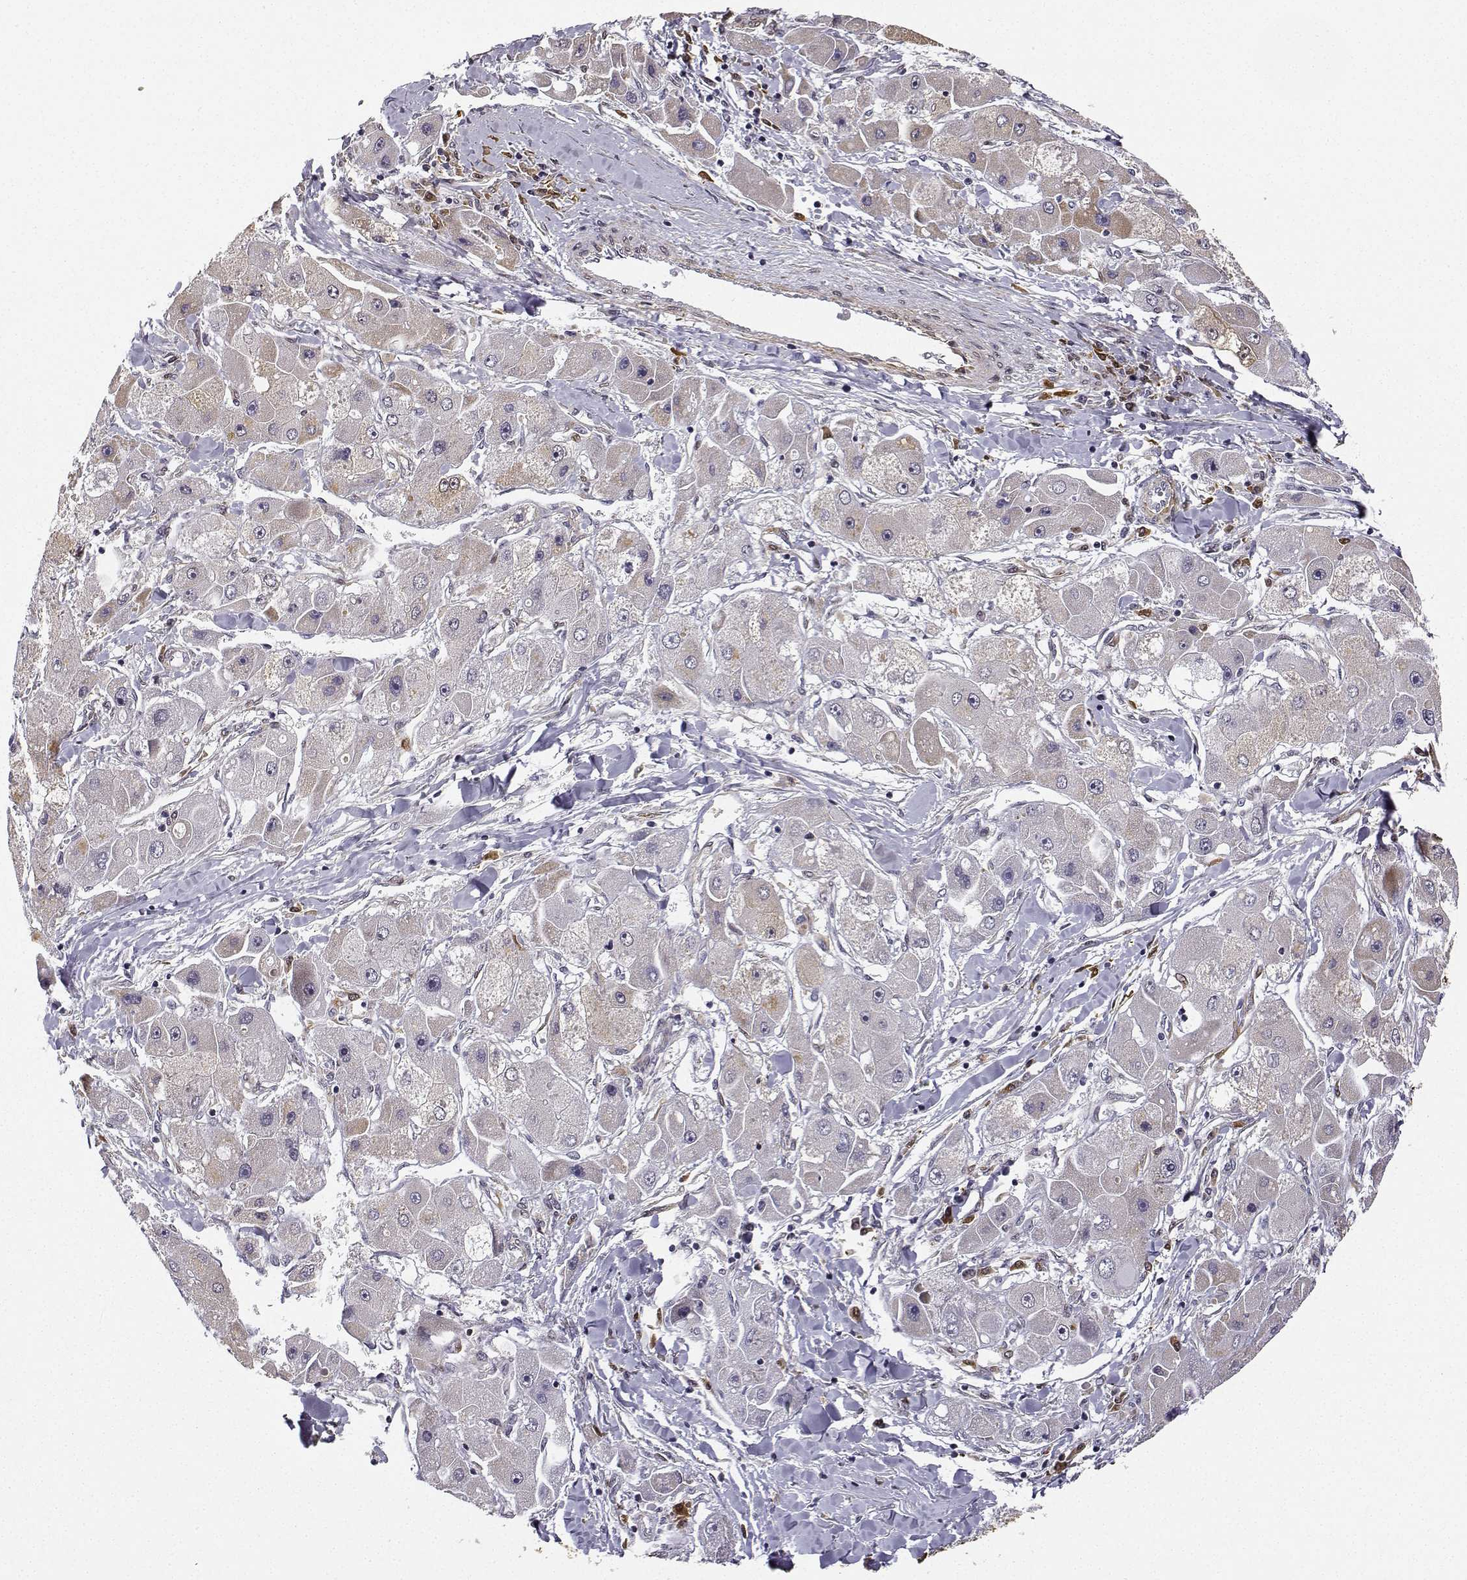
{"staining": {"intensity": "negative", "quantity": "none", "location": "none"}, "tissue": "liver cancer", "cell_type": "Tumor cells", "image_type": "cancer", "snomed": [{"axis": "morphology", "description": "Carcinoma, Hepatocellular, NOS"}, {"axis": "topography", "description": "Liver"}], "caption": "The photomicrograph exhibits no staining of tumor cells in hepatocellular carcinoma (liver).", "gene": "PHGDH", "patient": {"sex": "male", "age": 24}}